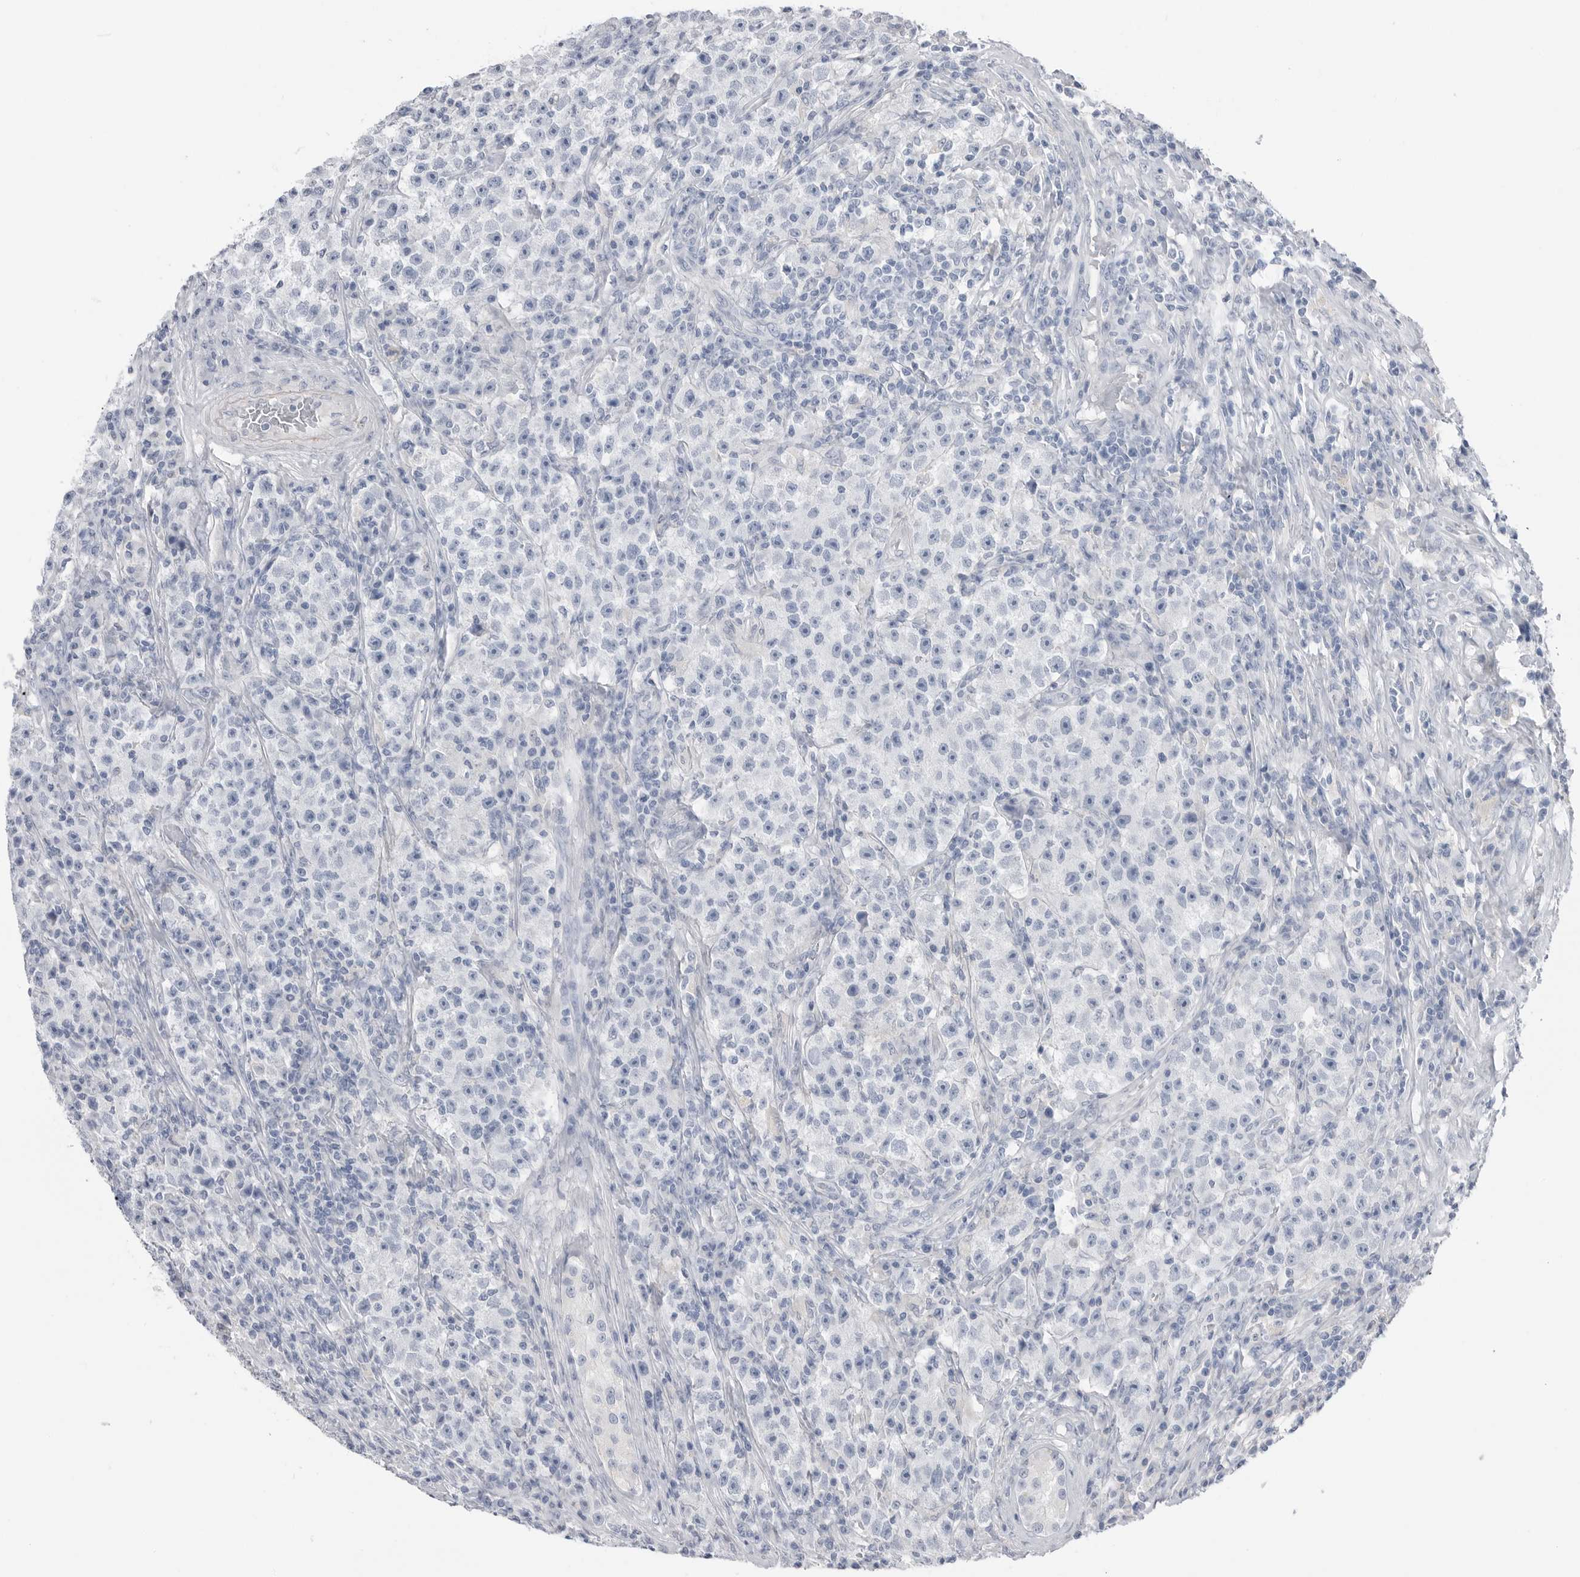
{"staining": {"intensity": "negative", "quantity": "none", "location": "none"}, "tissue": "testis cancer", "cell_type": "Tumor cells", "image_type": "cancer", "snomed": [{"axis": "morphology", "description": "Seminoma, NOS"}, {"axis": "topography", "description": "Testis"}], "caption": "Protein analysis of testis seminoma shows no significant staining in tumor cells.", "gene": "ABHD12", "patient": {"sex": "male", "age": 22}}